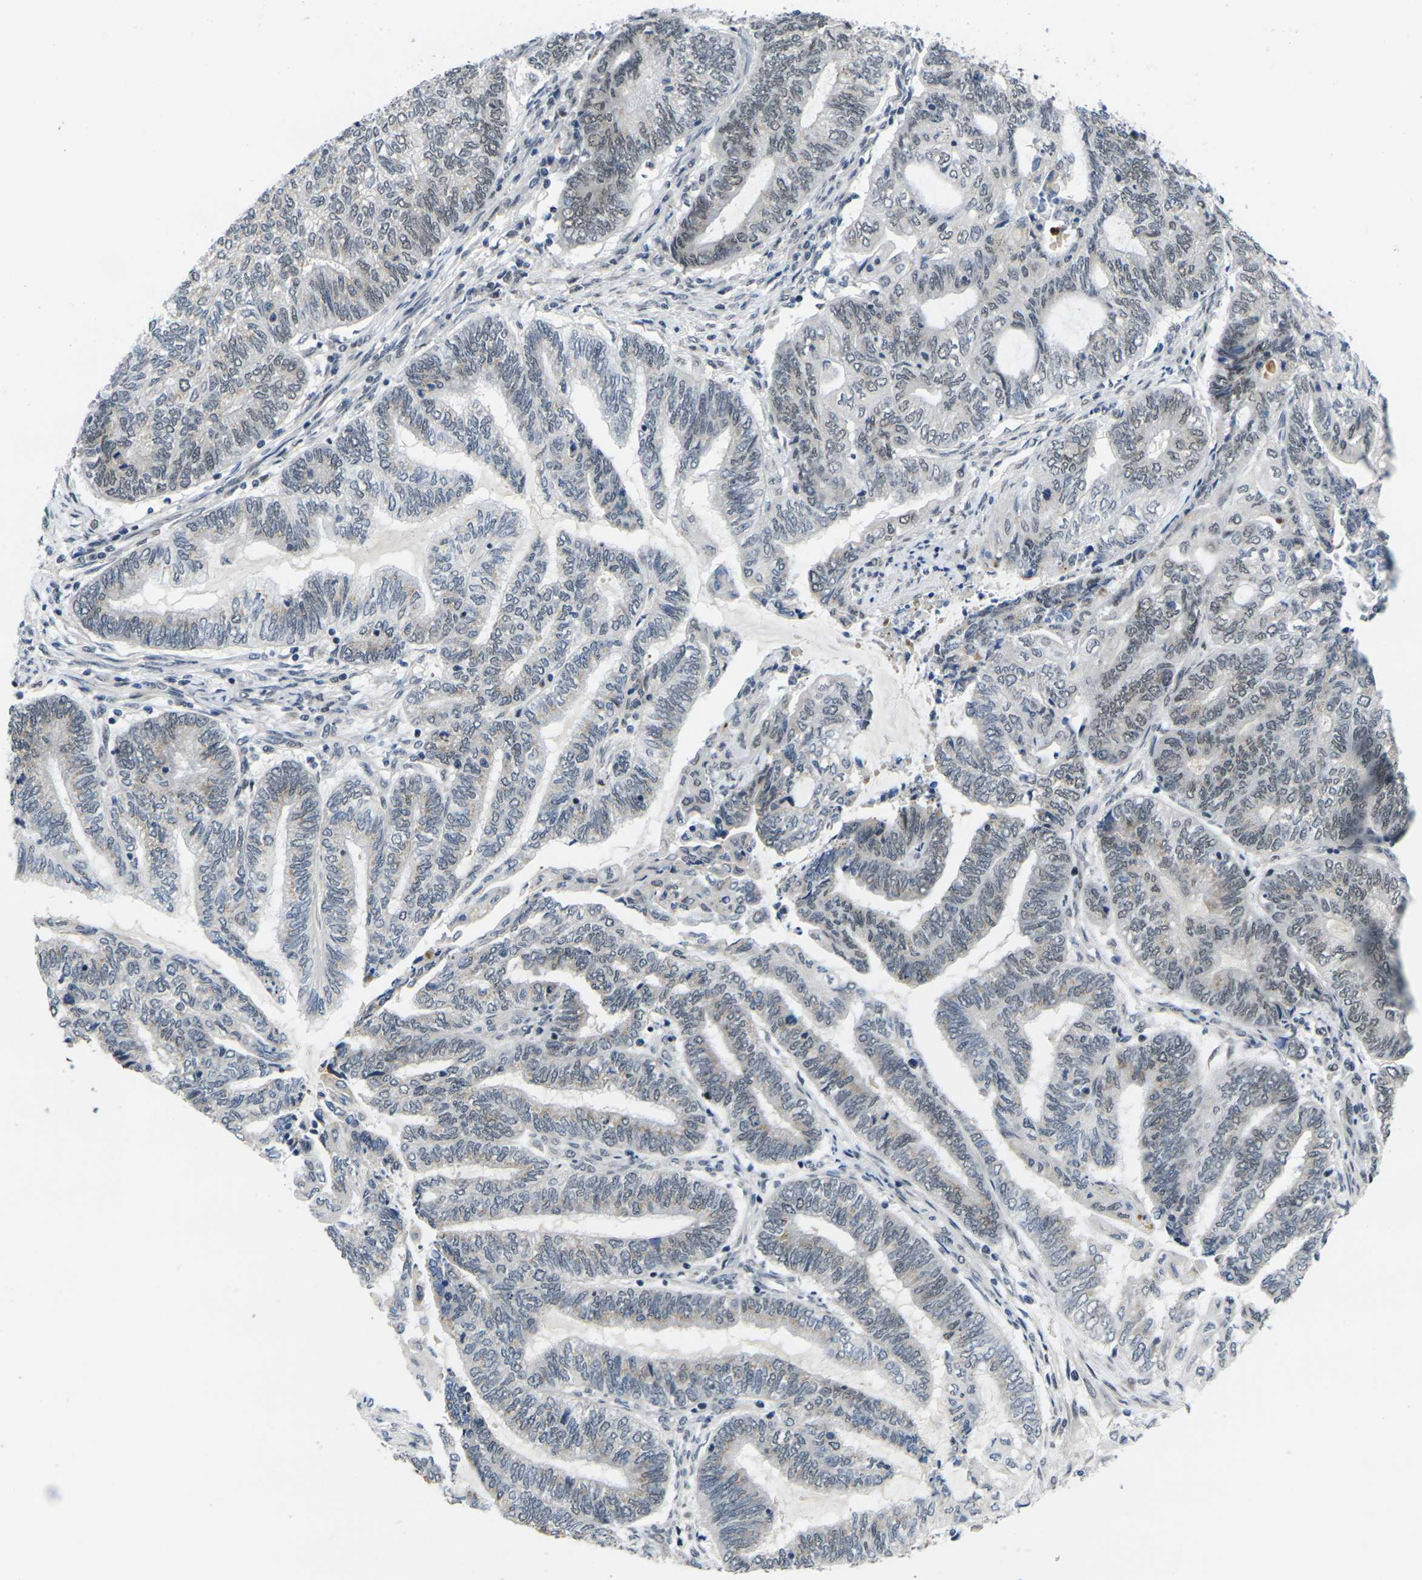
{"staining": {"intensity": "weak", "quantity": "<25%", "location": "nuclear"}, "tissue": "endometrial cancer", "cell_type": "Tumor cells", "image_type": "cancer", "snomed": [{"axis": "morphology", "description": "Adenocarcinoma, NOS"}, {"axis": "topography", "description": "Uterus"}, {"axis": "topography", "description": "Endometrium"}], "caption": "This histopathology image is of endometrial cancer stained with immunohistochemistry to label a protein in brown with the nuclei are counter-stained blue. There is no expression in tumor cells.", "gene": "RBM7", "patient": {"sex": "female", "age": 70}}